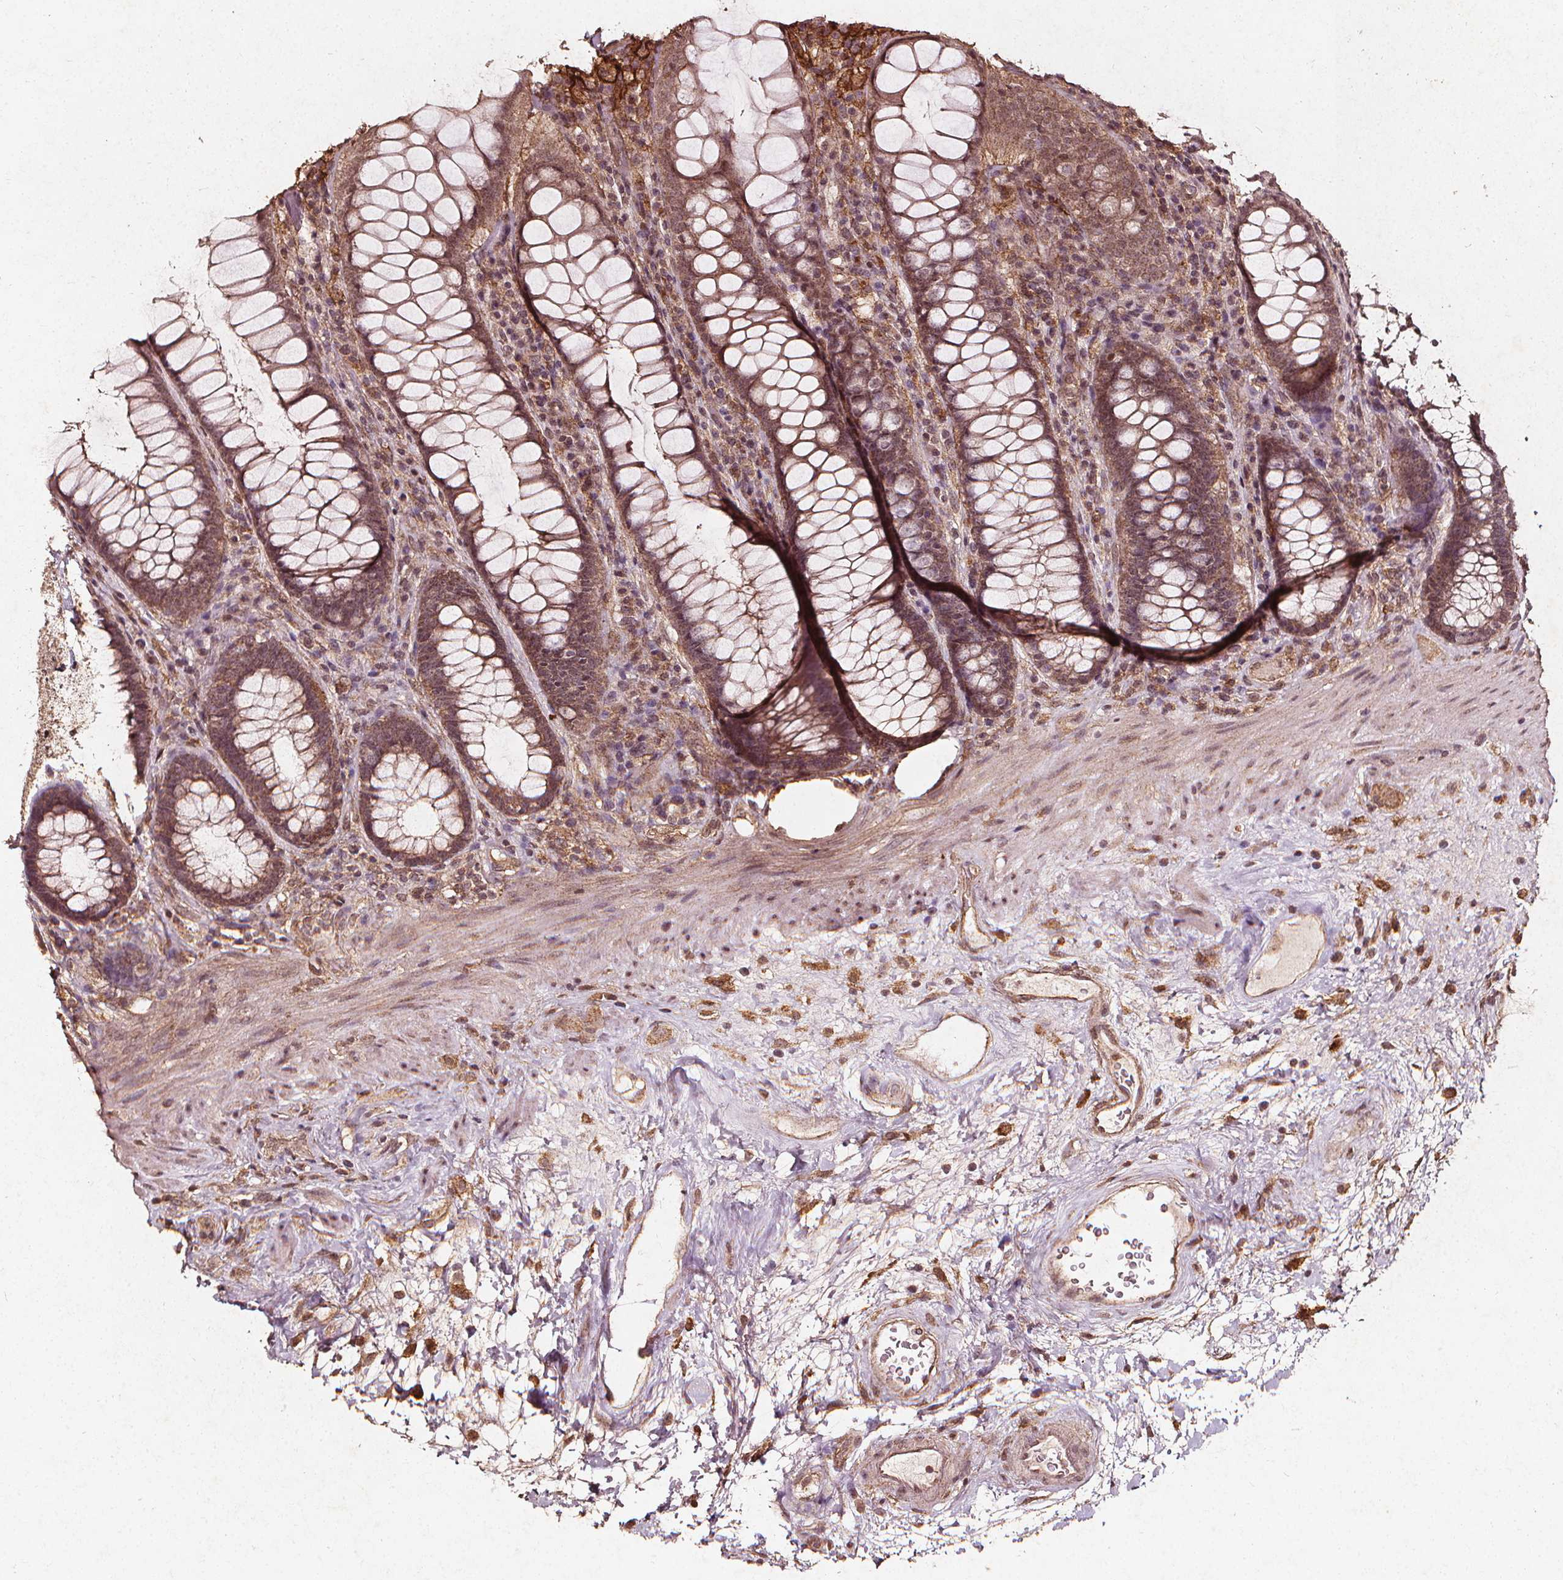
{"staining": {"intensity": "moderate", "quantity": ">75%", "location": "cytoplasmic/membranous"}, "tissue": "rectum", "cell_type": "Glandular cells", "image_type": "normal", "snomed": [{"axis": "morphology", "description": "Normal tissue, NOS"}, {"axis": "topography", "description": "Rectum"}], "caption": "High-power microscopy captured an immunohistochemistry (IHC) histopathology image of unremarkable rectum, revealing moderate cytoplasmic/membranous positivity in about >75% of glandular cells. The staining was performed using DAB, with brown indicating positive protein expression. Nuclei are stained blue with hematoxylin.", "gene": "ABCA1", "patient": {"sex": "male", "age": 72}}